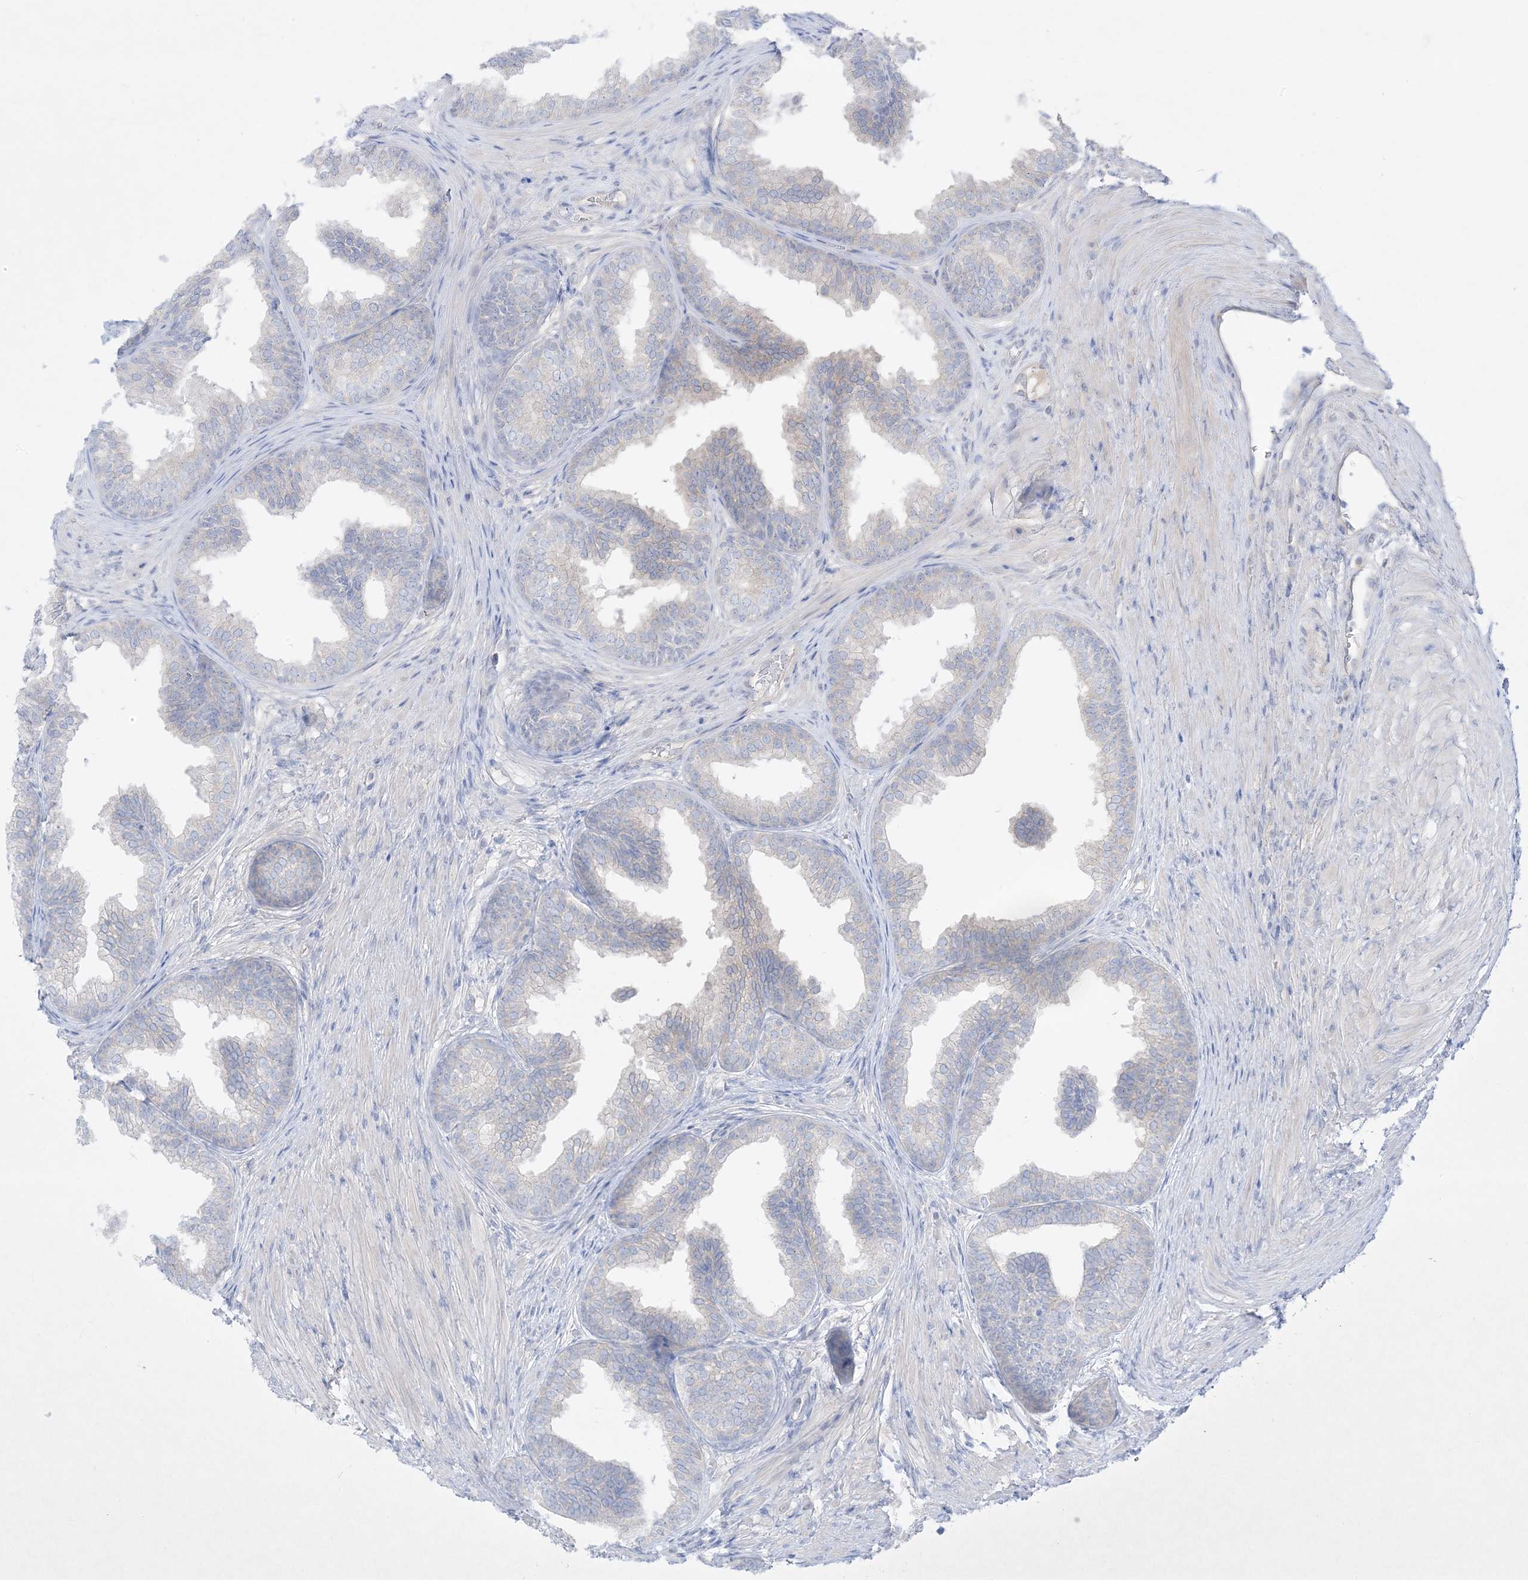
{"staining": {"intensity": "weak", "quantity": "<25%", "location": "cytoplasmic/membranous"}, "tissue": "prostate", "cell_type": "Glandular cells", "image_type": "normal", "snomed": [{"axis": "morphology", "description": "Normal tissue, NOS"}, {"axis": "topography", "description": "Prostate"}], "caption": "Glandular cells show no significant protein expression in unremarkable prostate. (Immunohistochemistry (ihc), brightfield microscopy, high magnification).", "gene": "PLEKHA3", "patient": {"sex": "male", "age": 76}}